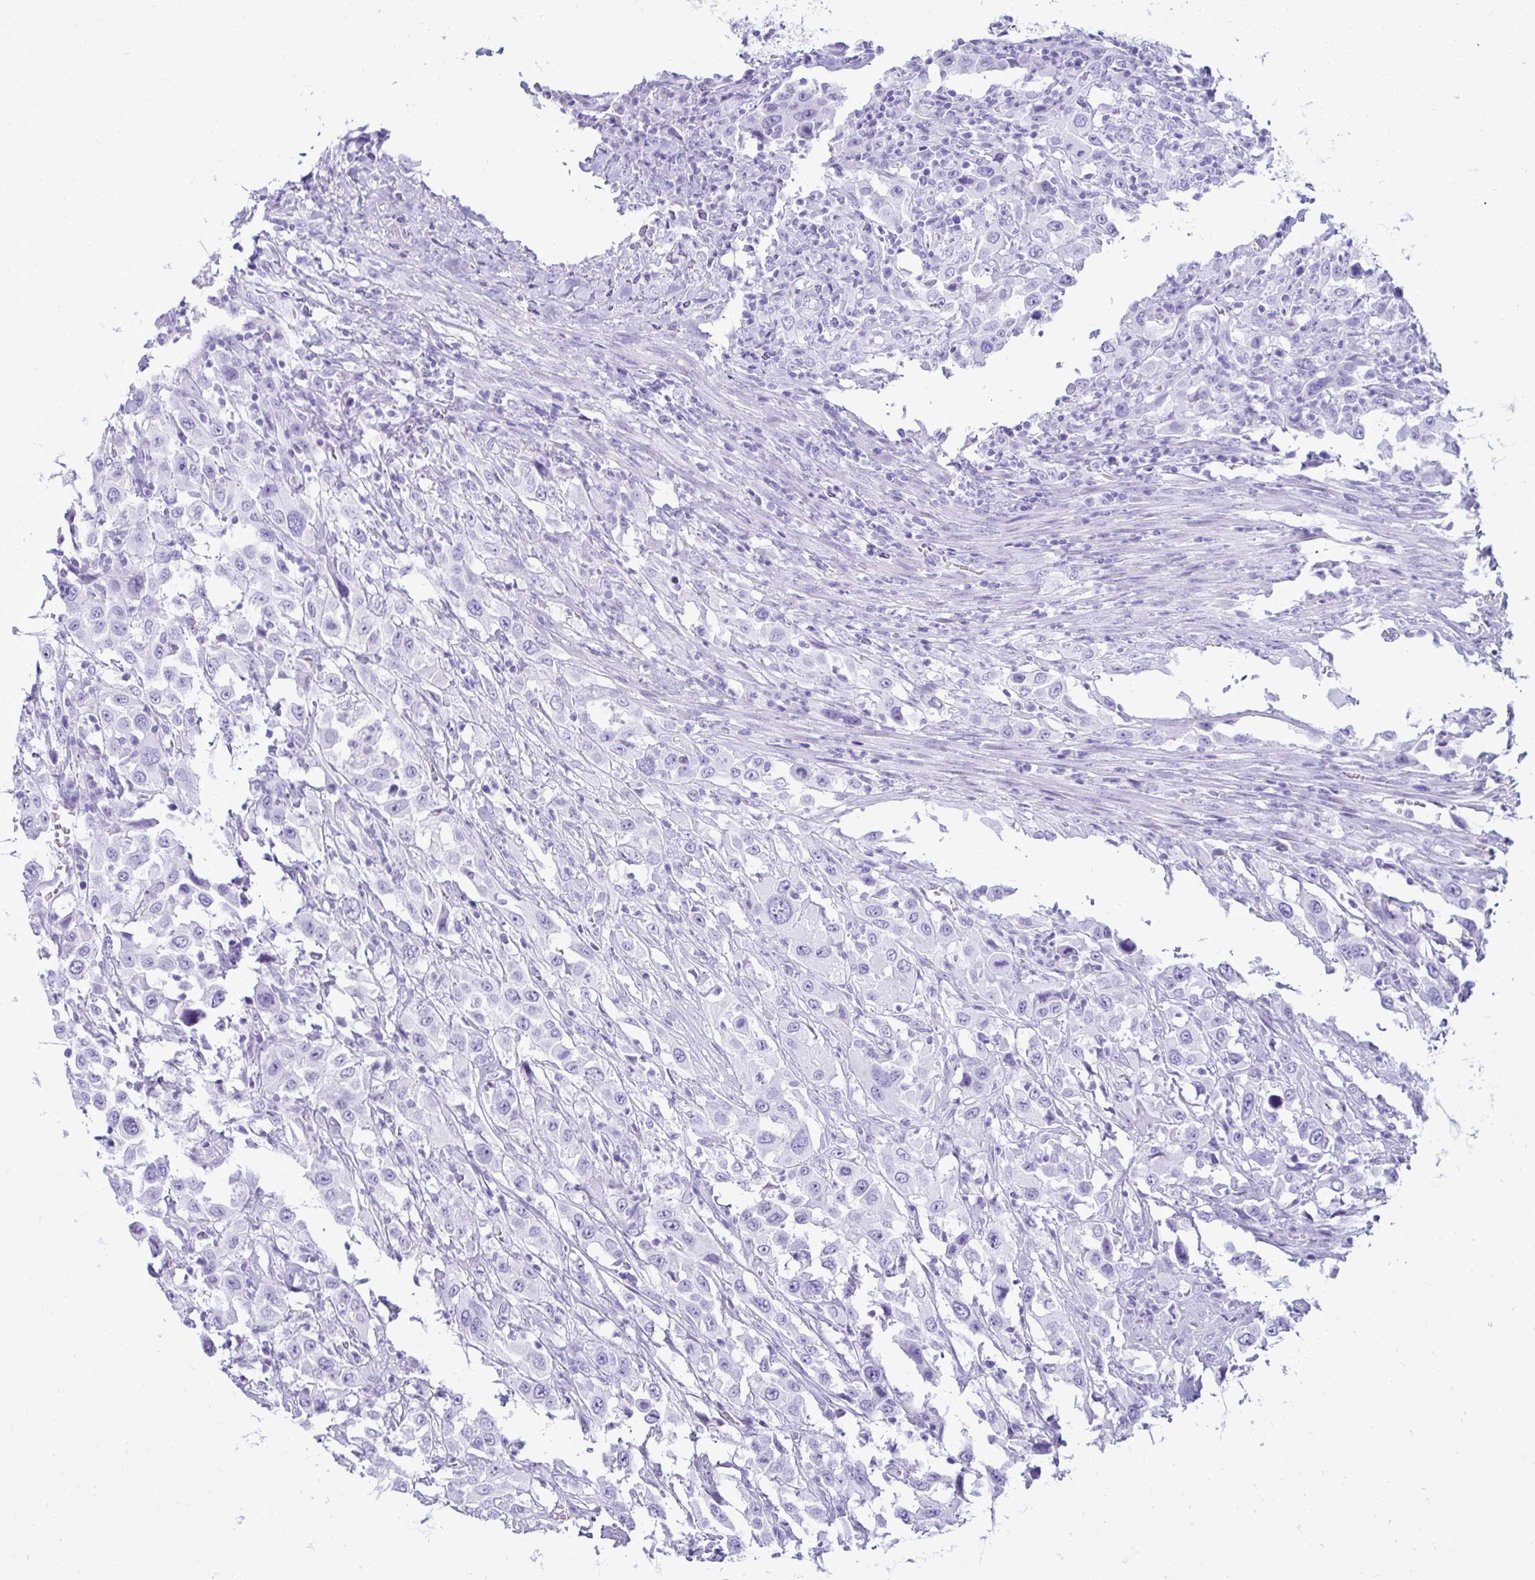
{"staining": {"intensity": "negative", "quantity": "none", "location": "none"}, "tissue": "urothelial cancer", "cell_type": "Tumor cells", "image_type": "cancer", "snomed": [{"axis": "morphology", "description": "Urothelial carcinoma, High grade"}, {"axis": "topography", "description": "Urinary bladder"}], "caption": "This is an immunohistochemistry photomicrograph of high-grade urothelial carcinoma. There is no positivity in tumor cells.", "gene": "OR10R2", "patient": {"sex": "male", "age": 61}}